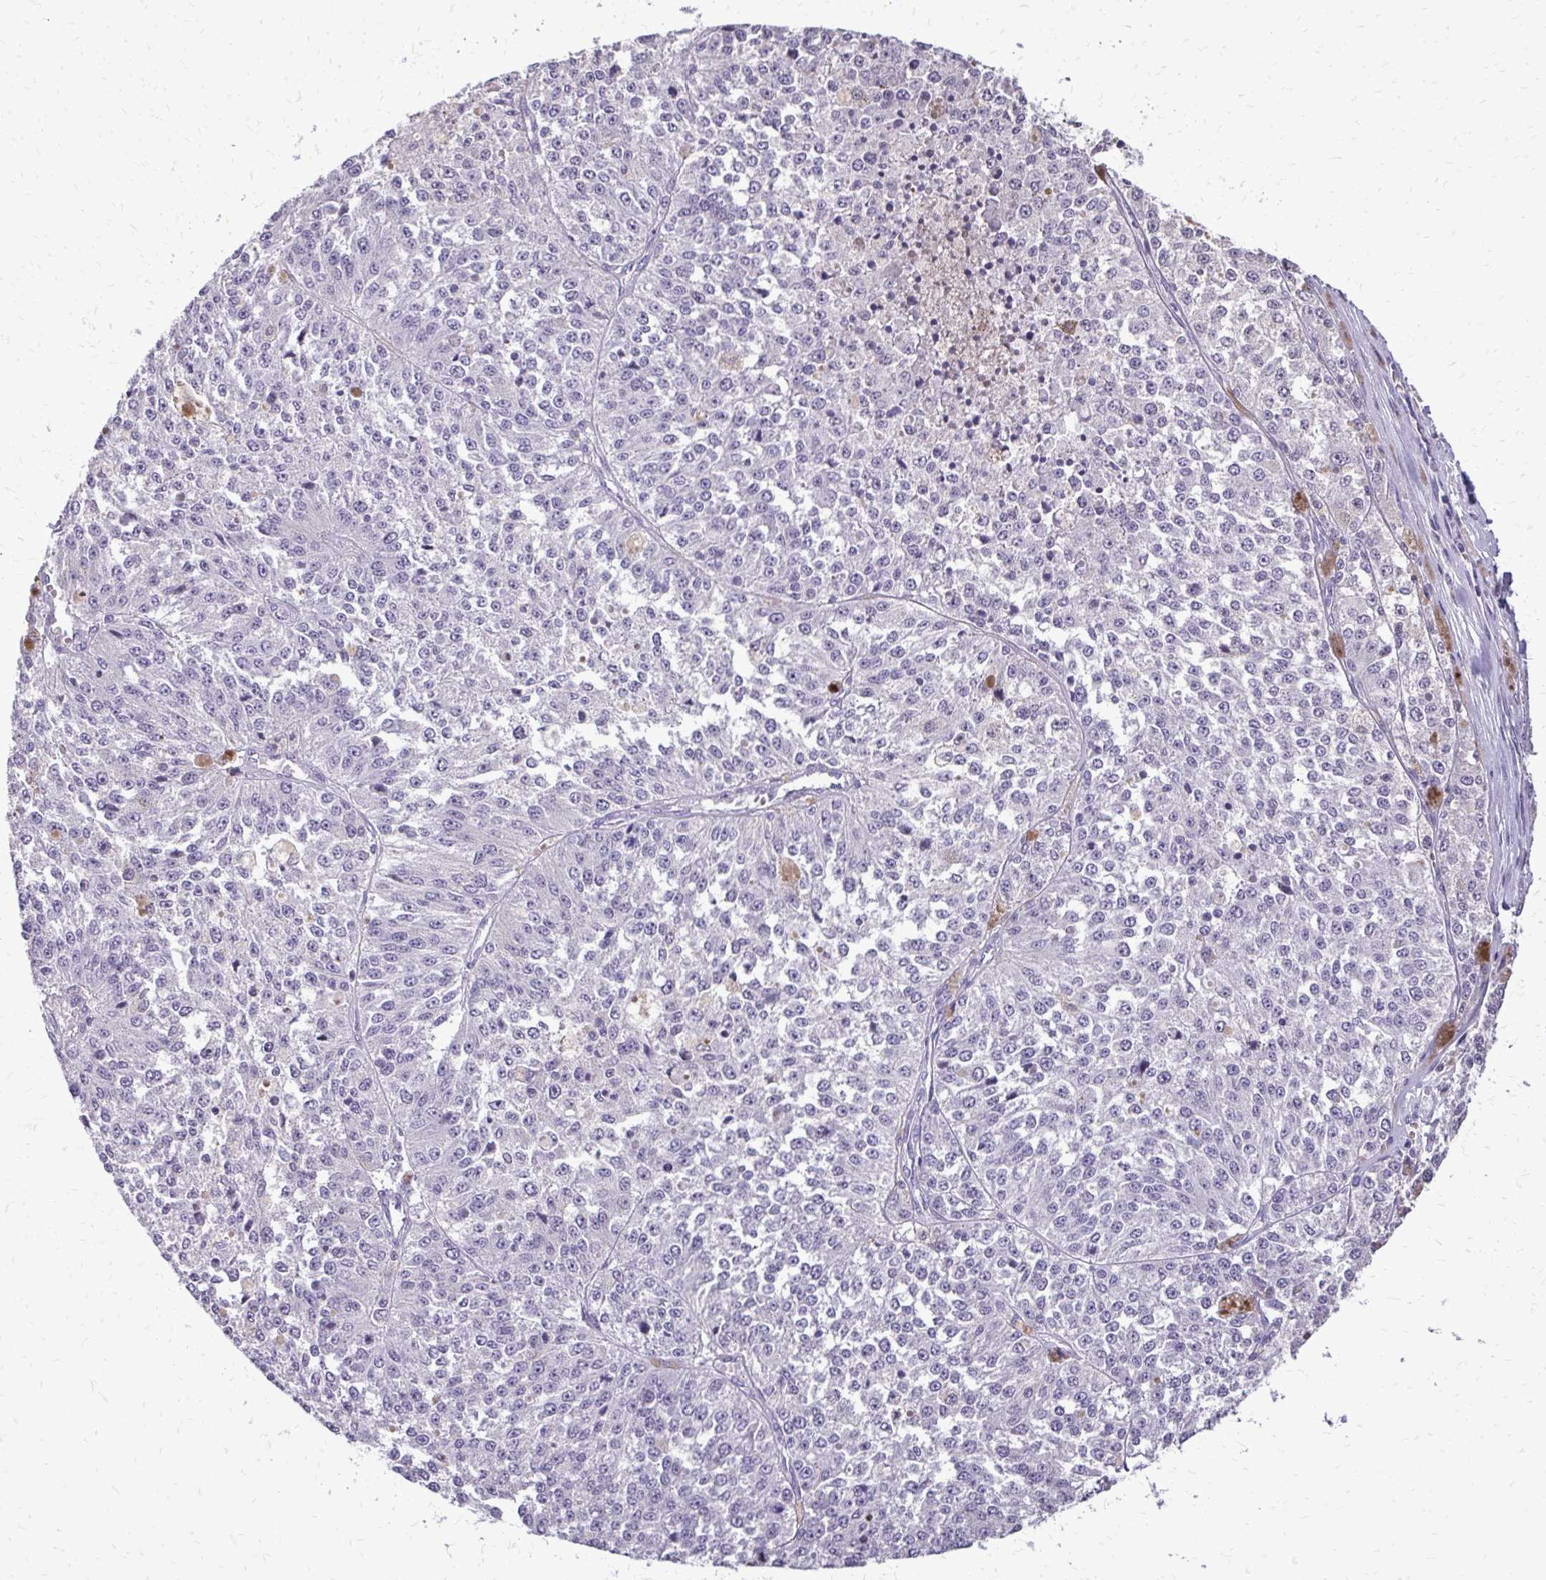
{"staining": {"intensity": "negative", "quantity": "none", "location": "none"}, "tissue": "melanoma", "cell_type": "Tumor cells", "image_type": "cancer", "snomed": [{"axis": "morphology", "description": "Malignant melanoma, Metastatic site"}, {"axis": "topography", "description": "Lymph node"}], "caption": "Human malignant melanoma (metastatic site) stained for a protein using immunohistochemistry displays no staining in tumor cells.", "gene": "AKAP5", "patient": {"sex": "female", "age": 64}}